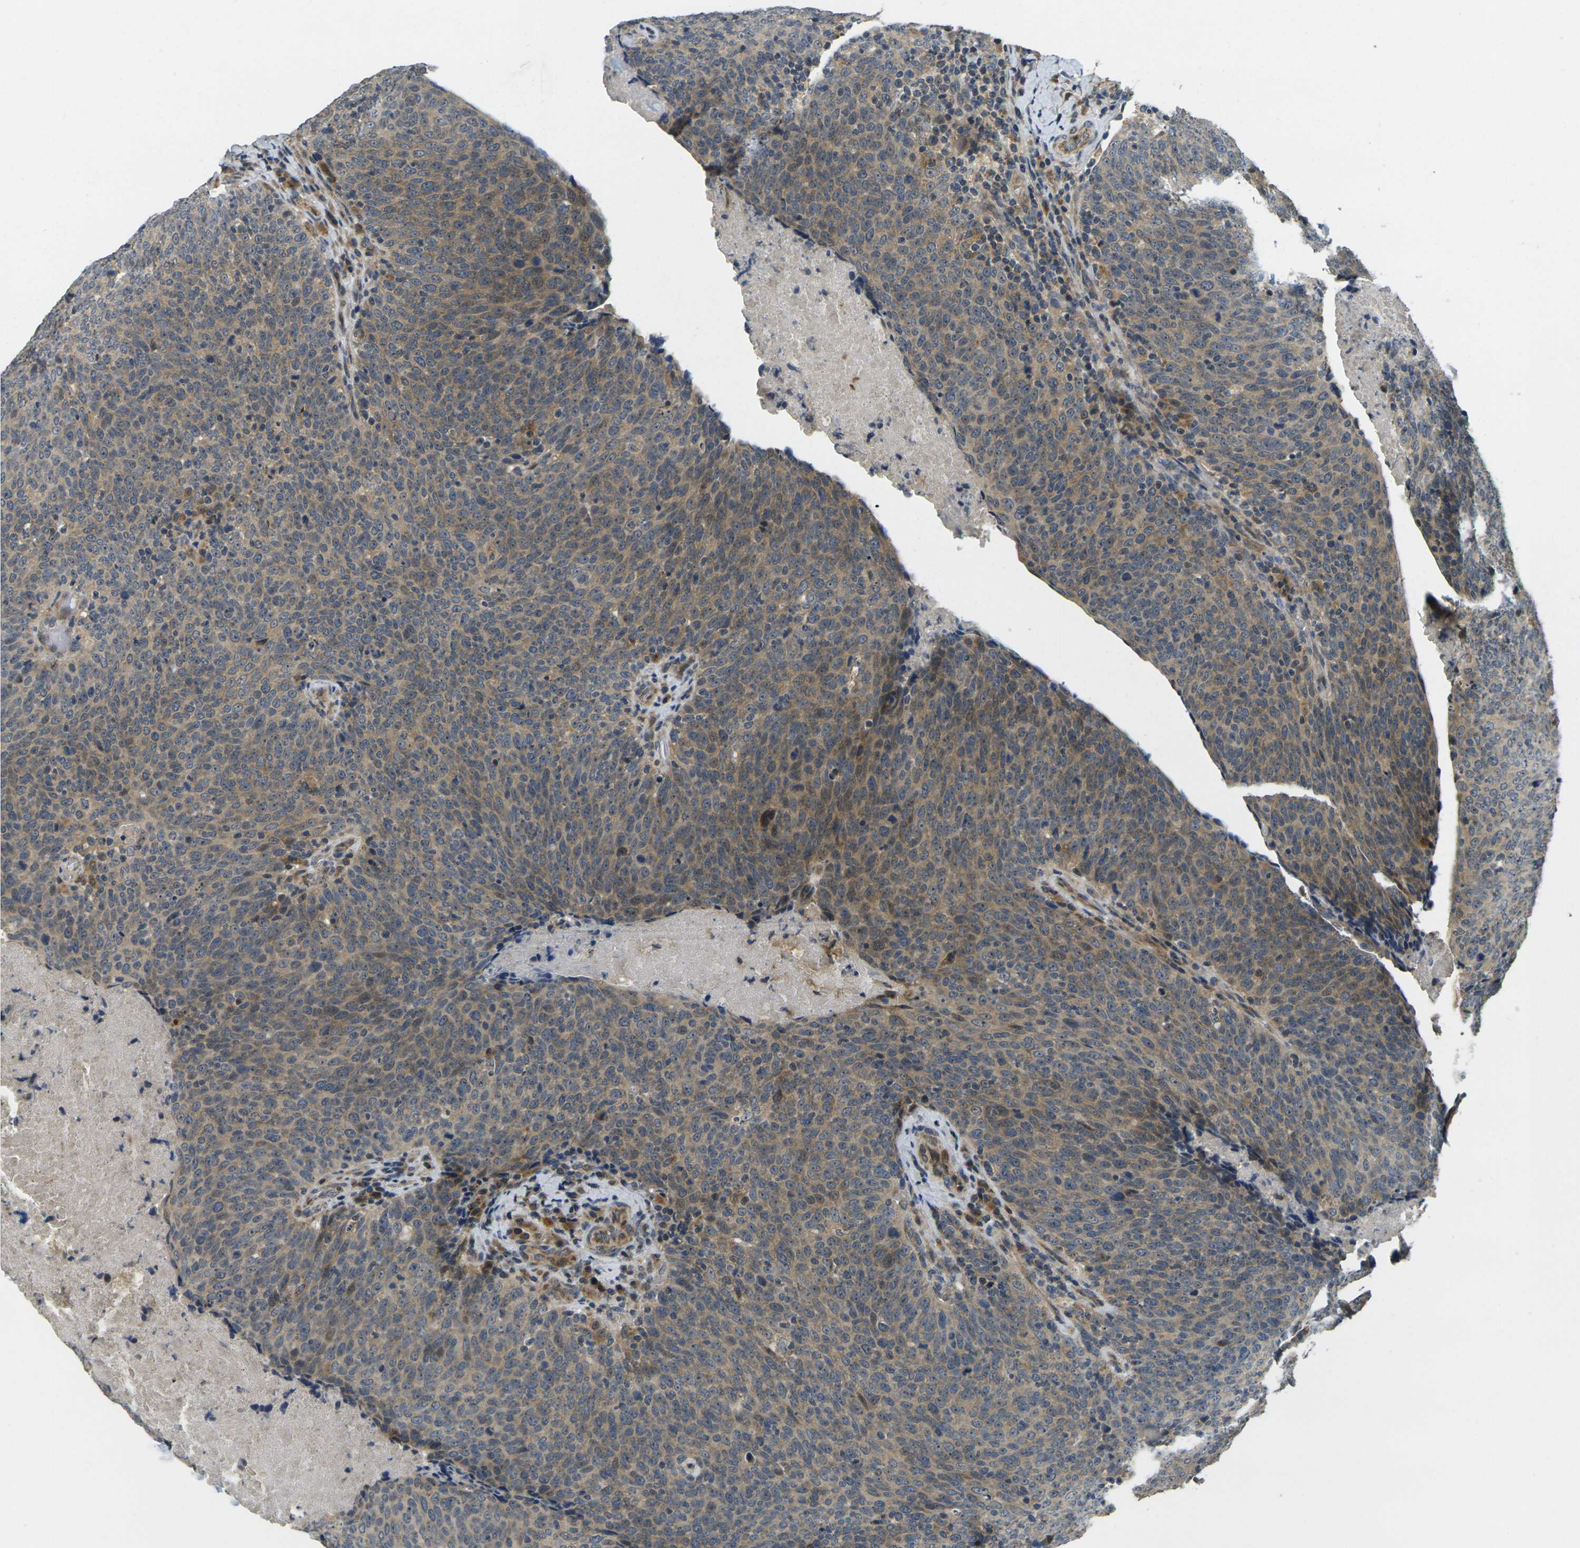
{"staining": {"intensity": "moderate", "quantity": ">75%", "location": "cytoplasmic/membranous"}, "tissue": "head and neck cancer", "cell_type": "Tumor cells", "image_type": "cancer", "snomed": [{"axis": "morphology", "description": "Squamous cell carcinoma, NOS"}, {"axis": "morphology", "description": "Squamous cell carcinoma, metastatic, NOS"}, {"axis": "topography", "description": "Lymph node"}, {"axis": "topography", "description": "Head-Neck"}], "caption": "High-power microscopy captured an immunohistochemistry (IHC) photomicrograph of head and neck cancer, revealing moderate cytoplasmic/membranous positivity in approximately >75% of tumor cells. (Brightfield microscopy of DAB IHC at high magnification).", "gene": "MINAR2", "patient": {"sex": "male", "age": 62}}